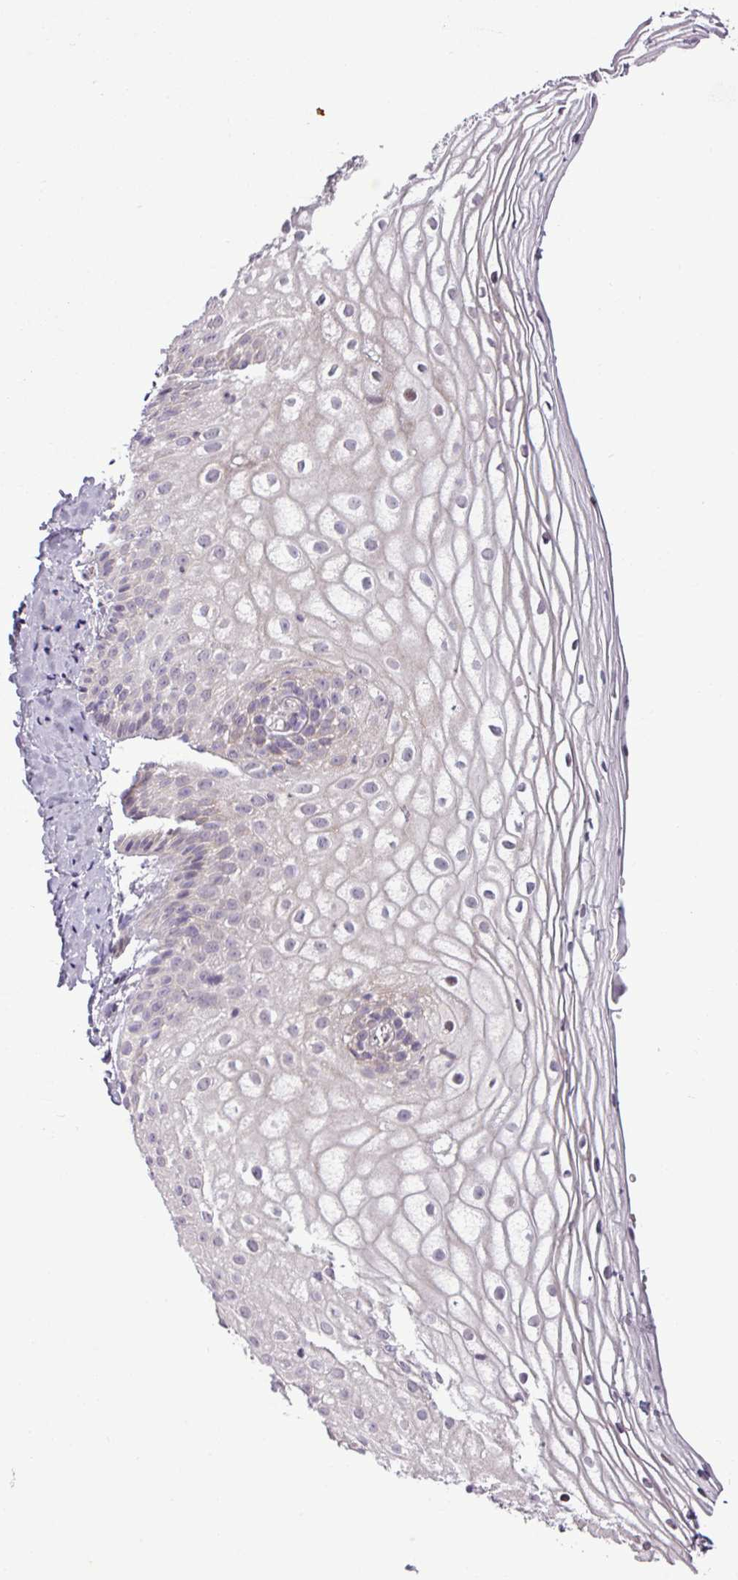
{"staining": {"intensity": "negative", "quantity": "none", "location": "none"}, "tissue": "vagina", "cell_type": "Squamous epithelial cells", "image_type": "normal", "snomed": [{"axis": "morphology", "description": "Normal tissue, NOS"}, {"axis": "topography", "description": "Vagina"}], "caption": "High magnification brightfield microscopy of unremarkable vagina stained with DAB (brown) and counterstained with hematoxylin (blue): squamous epithelial cells show no significant positivity.", "gene": "GPT2", "patient": {"sex": "female", "age": 56}}